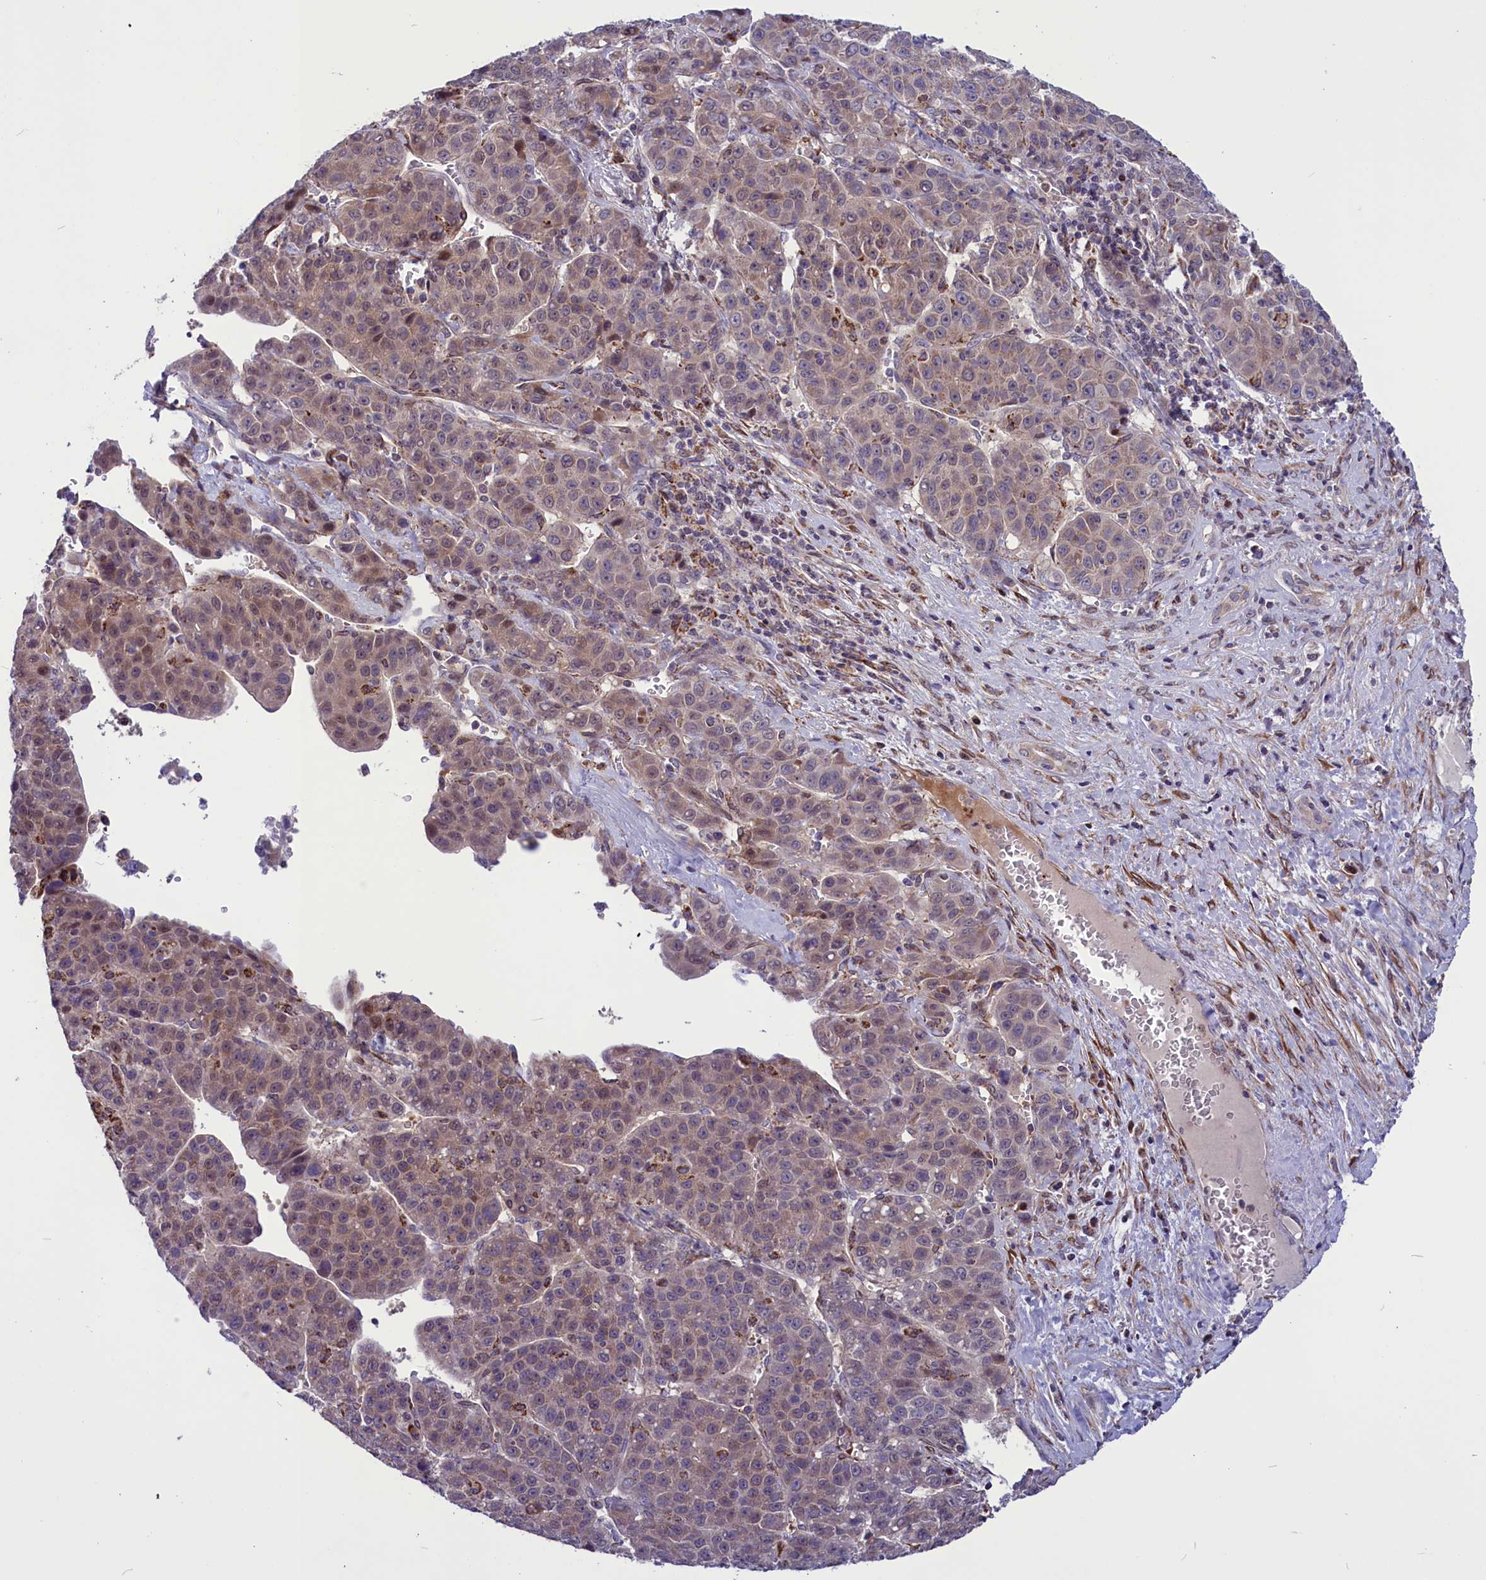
{"staining": {"intensity": "weak", "quantity": "25%-75%", "location": "cytoplasmic/membranous"}, "tissue": "liver cancer", "cell_type": "Tumor cells", "image_type": "cancer", "snomed": [{"axis": "morphology", "description": "Carcinoma, Hepatocellular, NOS"}, {"axis": "topography", "description": "Liver"}], "caption": "A brown stain labels weak cytoplasmic/membranous staining of a protein in human liver cancer (hepatocellular carcinoma) tumor cells.", "gene": "MIEF2", "patient": {"sex": "female", "age": 53}}